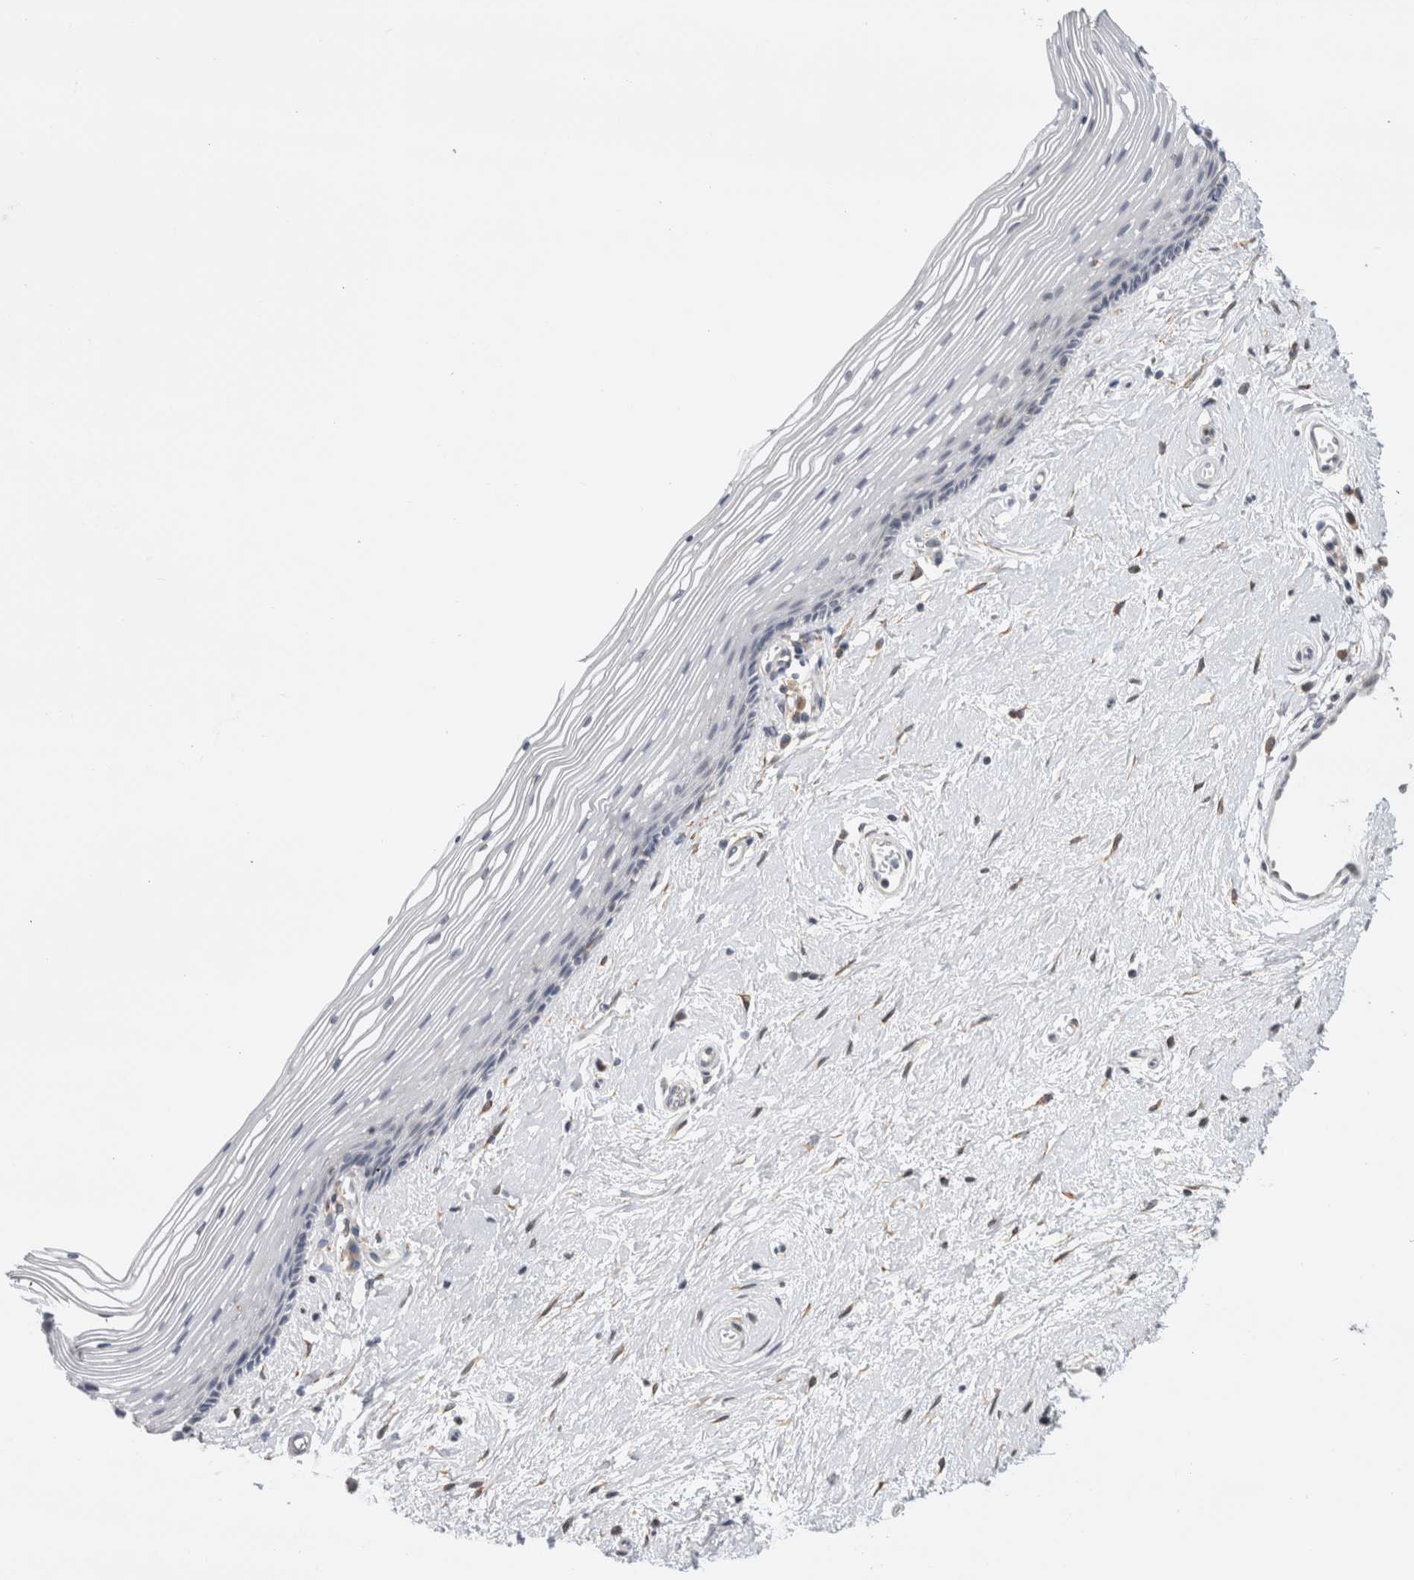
{"staining": {"intensity": "negative", "quantity": "none", "location": "none"}, "tissue": "vagina", "cell_type": "Squamous epithelial cells", "image_type": "normal", "snomed": [{"axis": "morphology", "description": "Normal tissue, NOS"}, {"axis": "topography", "description": "Vagina"}], "caption": "IHC of normal human vagina demonstrates no positivity in squamous epithelial cells. (DAB (3,3'-diaminobenzidine) immunohistochemistry (IHC) visualized using brightfield microscopy, high magnification).", "gene": "VCPIP1", "patient": {"sex": "female", "age": 46}}